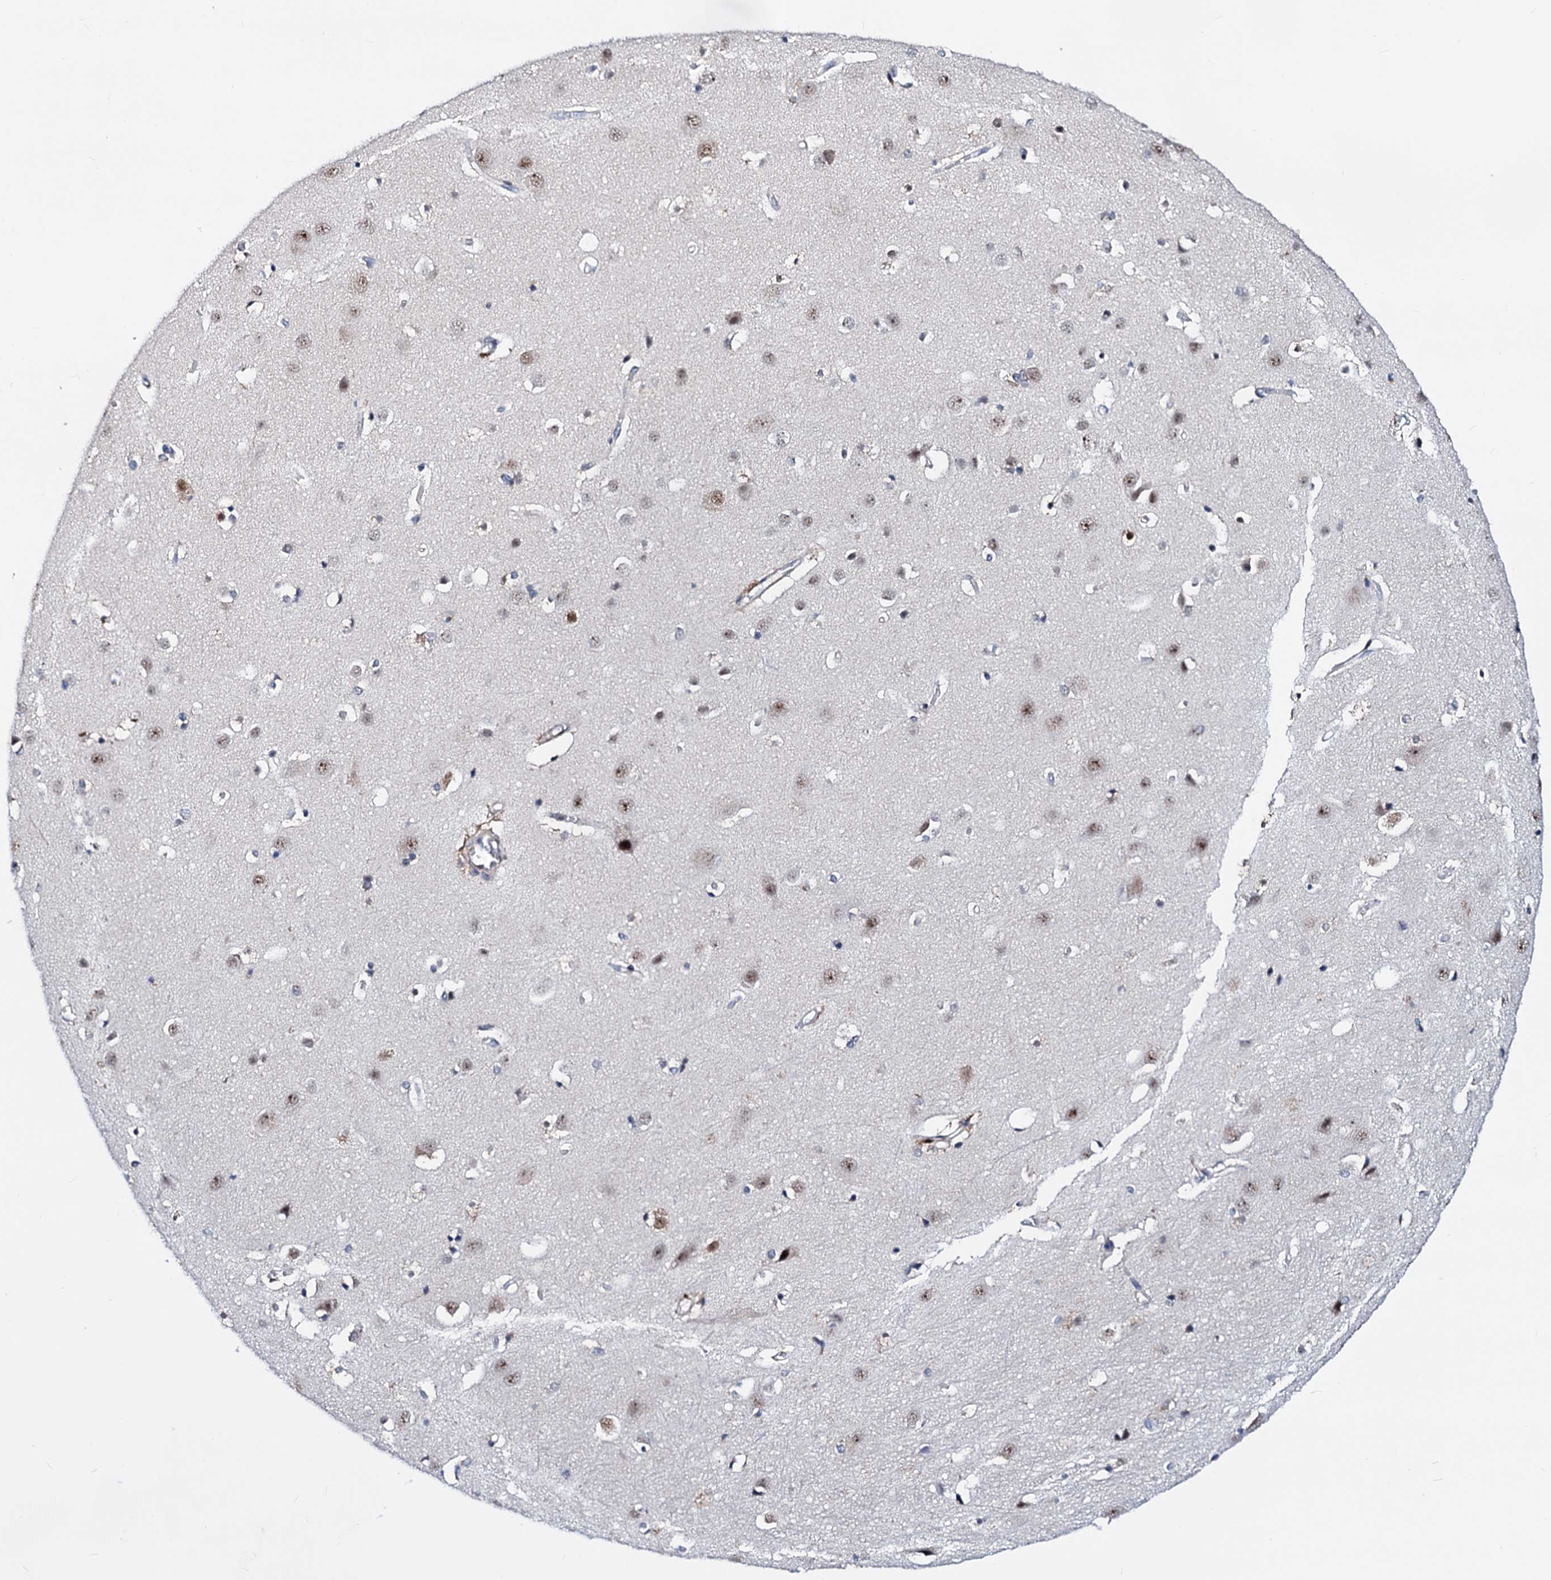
{"staining": {"intensity": "weak", "quantity": "25%-75%", "location": "cytoplasmic/membranous"}, "tissue": "cerebral cortex", "cell_type": "Endothelial cells", "image_type": "normal", "snomed": [{"axis": "morphology", "description": "Normal tissue, NOS"}, {"axis": "topography", "description": "Cerebral cortex"}], "caption": "A photomicrograph showing weak cytoplasmic/membranous positivity in approximately 25%-75% of endothelial cells in normal cerebral cortex, as visualized by brown immunohistochemical staining.", "gene": "COA4", "patient": {"sex": "male", "age": 54}}